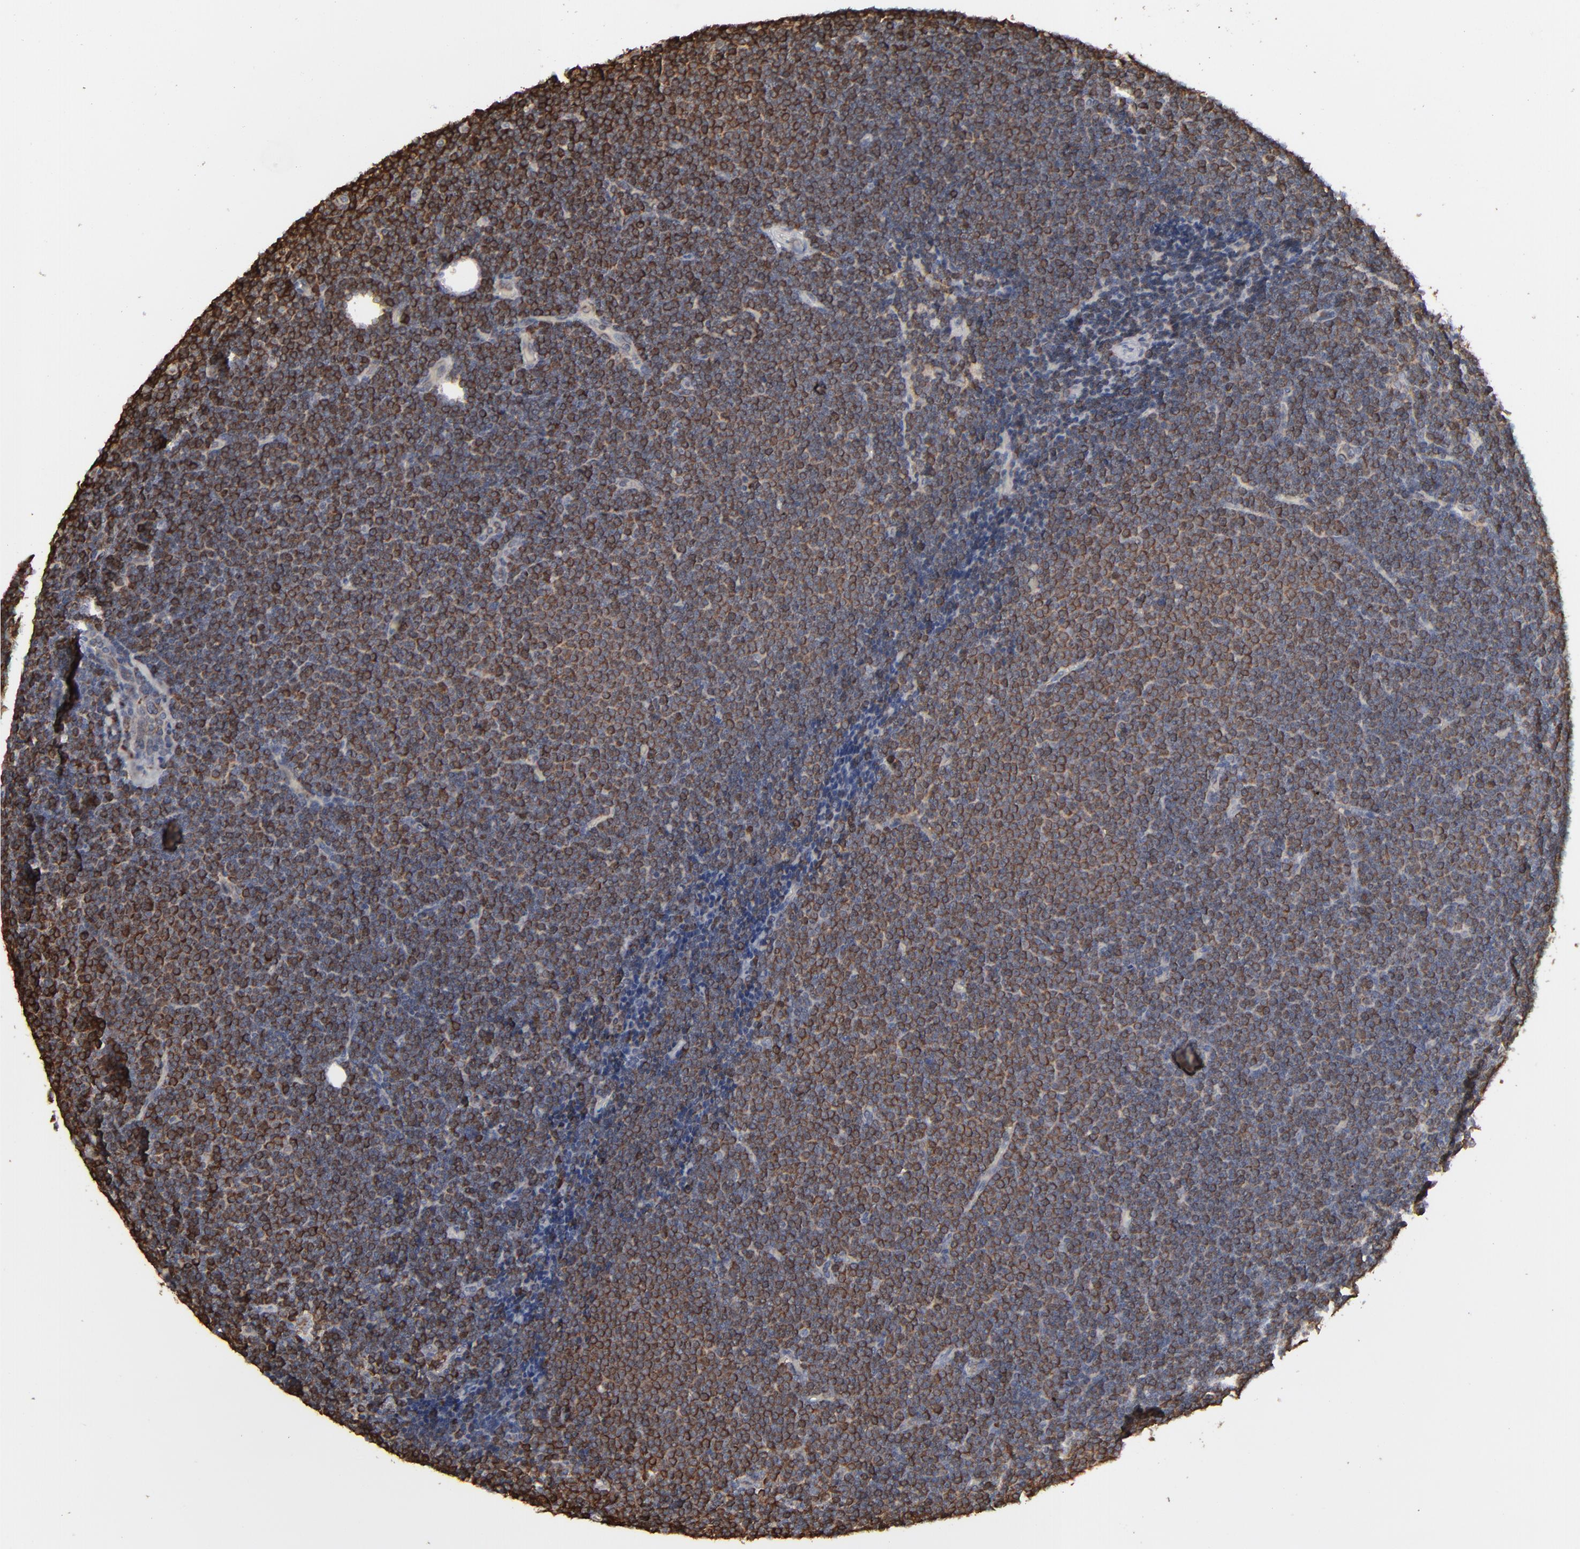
{"staining": {"intensity": "strong", "quantity": ">75%", "location": "cytoplasmic/membranous"}, "tissue": "lymphoma", "cell_type": "Tumor cells", "image_type": "cancer", "snomed": [{"axis": "morphology", "description": "Malignant lymphoma, non-Hodgkin's type, Low grade"}, {"axis": "topography", "description": "Lymph node"}], "caption": "Immunohistochemistry (IHC) (DAB) staining of human malignant lymphoma, non-Hodgkin's type (low-grade) demonstrates strong cytoplasmic/membranous protein expression in about >75% of tumor cells.", "gene": "NME1-NME2", "patient": {"sex": "female", "age": 73}}